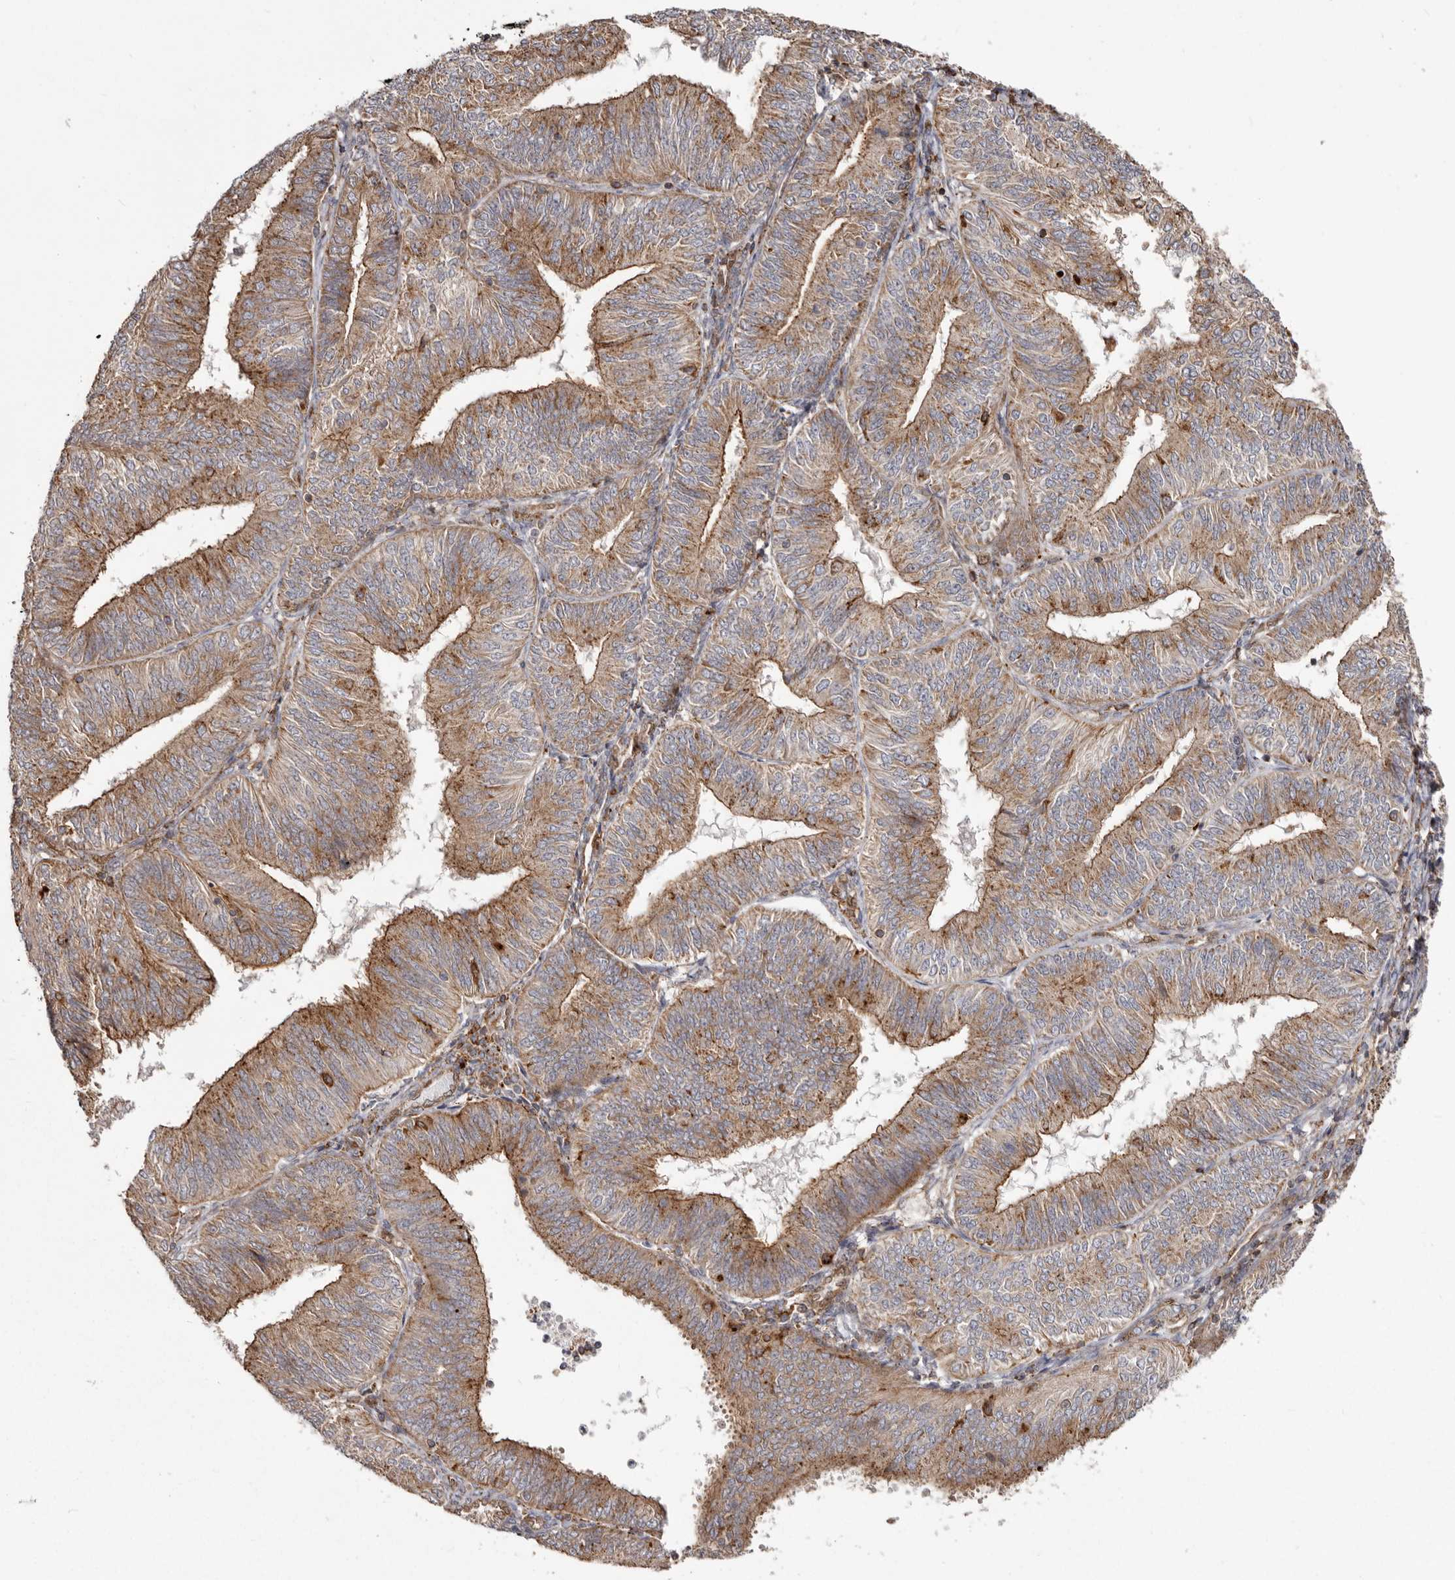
{"staining": {"intensity": "moderate", "quantity": ">75%", "location": "cytoplasmic/membranous"}, "tissue": "endometrial cancer", "cell_type": "Tumor cells", "image_type": "cancer", "snomed": [{"axis": "morphology", "description": "Adenocarcinoma, NOS"}, {"axis": "topography", "description": "Endometrium"}], "caption": "Endometrial cancer tissue demonstrates moderate cytoplasmic/membranous staining in about >75% of tumor cells", "gene": "NUP43", "patient": {"sex": "female", "age": 58}}